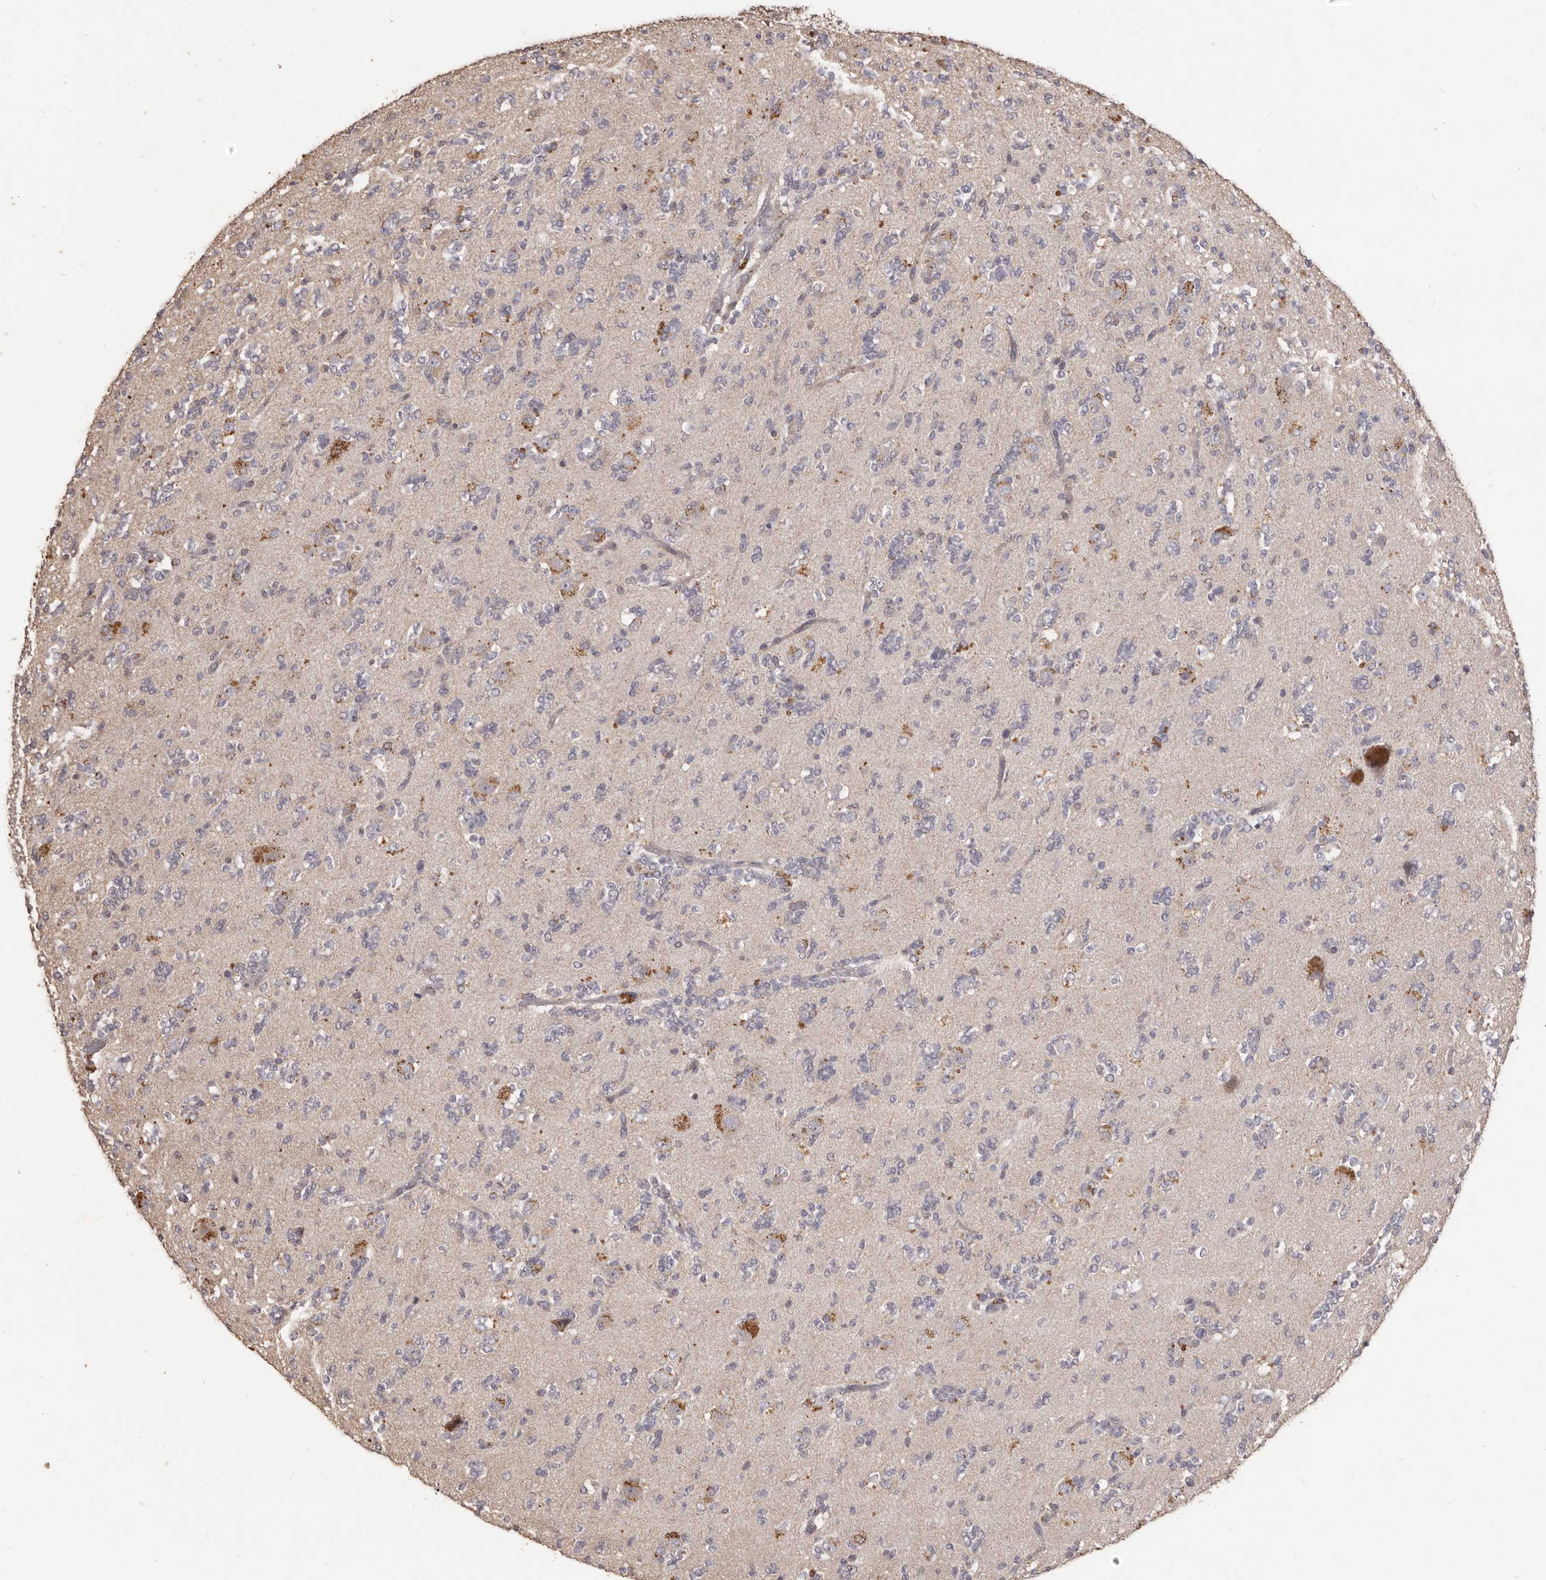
{"staining": {"intensity": "negative", "quantity": "none", "location": "none"}, "tissue": "glioma", "cell_type": "Tumor cells", "image_type": "cancer", "snomed": [{"axis": "morphology", "description": "Glioma, malignant, High grade"}, {"axis": "topography", "description": "Brain"}], "caption": "Photomicrograph shows no significant protein staining in tumor cells of glioma. (Brightfield microscopy of DAB (3,3'-diaminobenzidine) IHC at high magnification).", "gene": "PRSS27", "patient": {"sex": "female", "age": 62}}